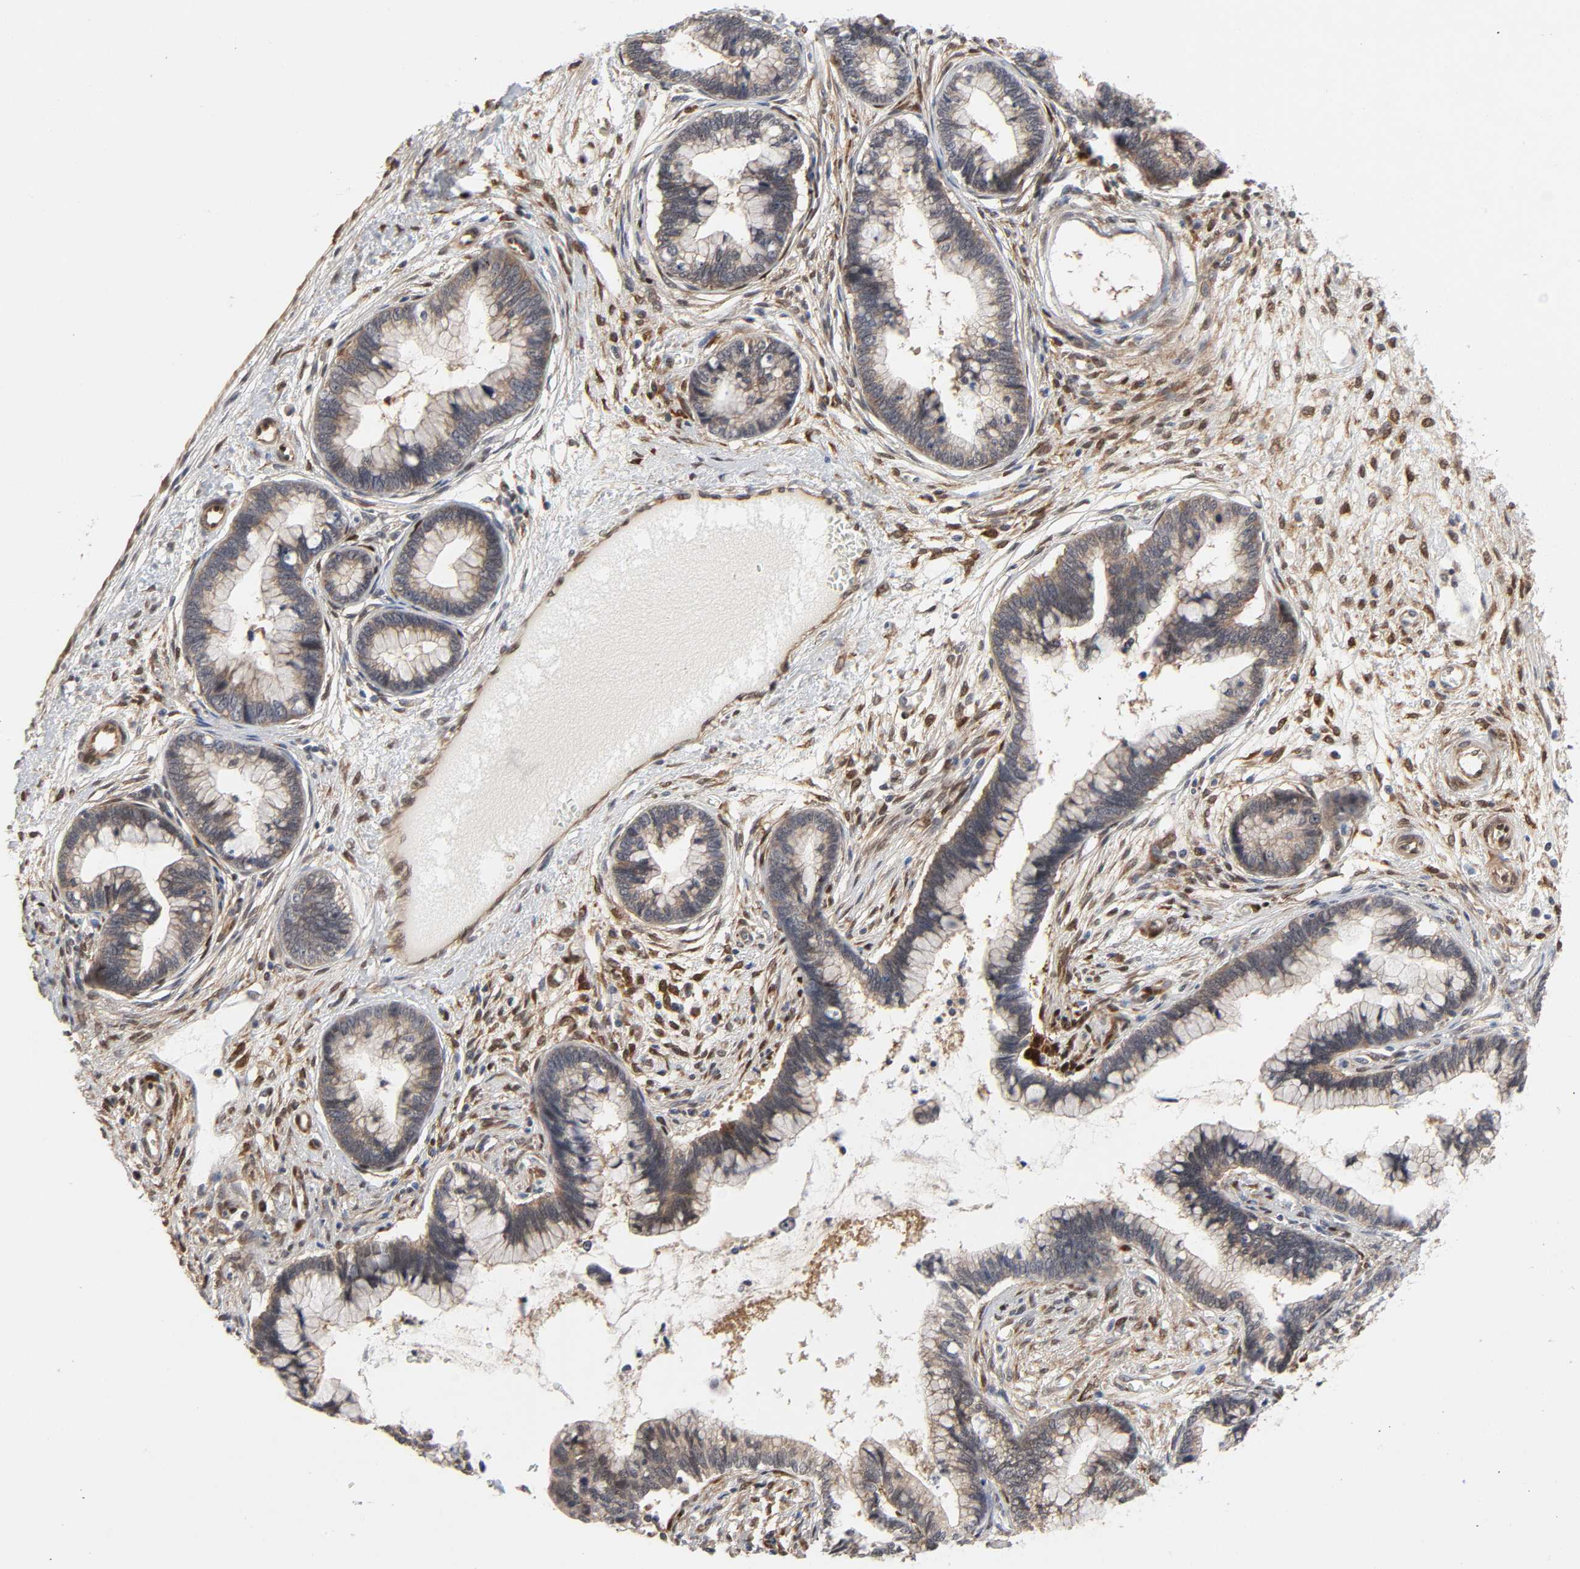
{"staining": {"intensity": "negative", "quantity": "none", "location": "none"}, "tissue": "cervical cancer", "cell_type": "Tumor cells", "image_type": "cancer", "snomed": [{"axis": "morphology", "description": "Adenocarcinoma, NOS"}, {"axis": "topography", "description": "Cervix"}], "caption": "Adenocarcinoma (cervical) stained for a protein using immunohistochemistry (IHC) reveals no positivity tumor cells.", "gene": "PTEN", "patient": {"sex": "female", "age": 44}}